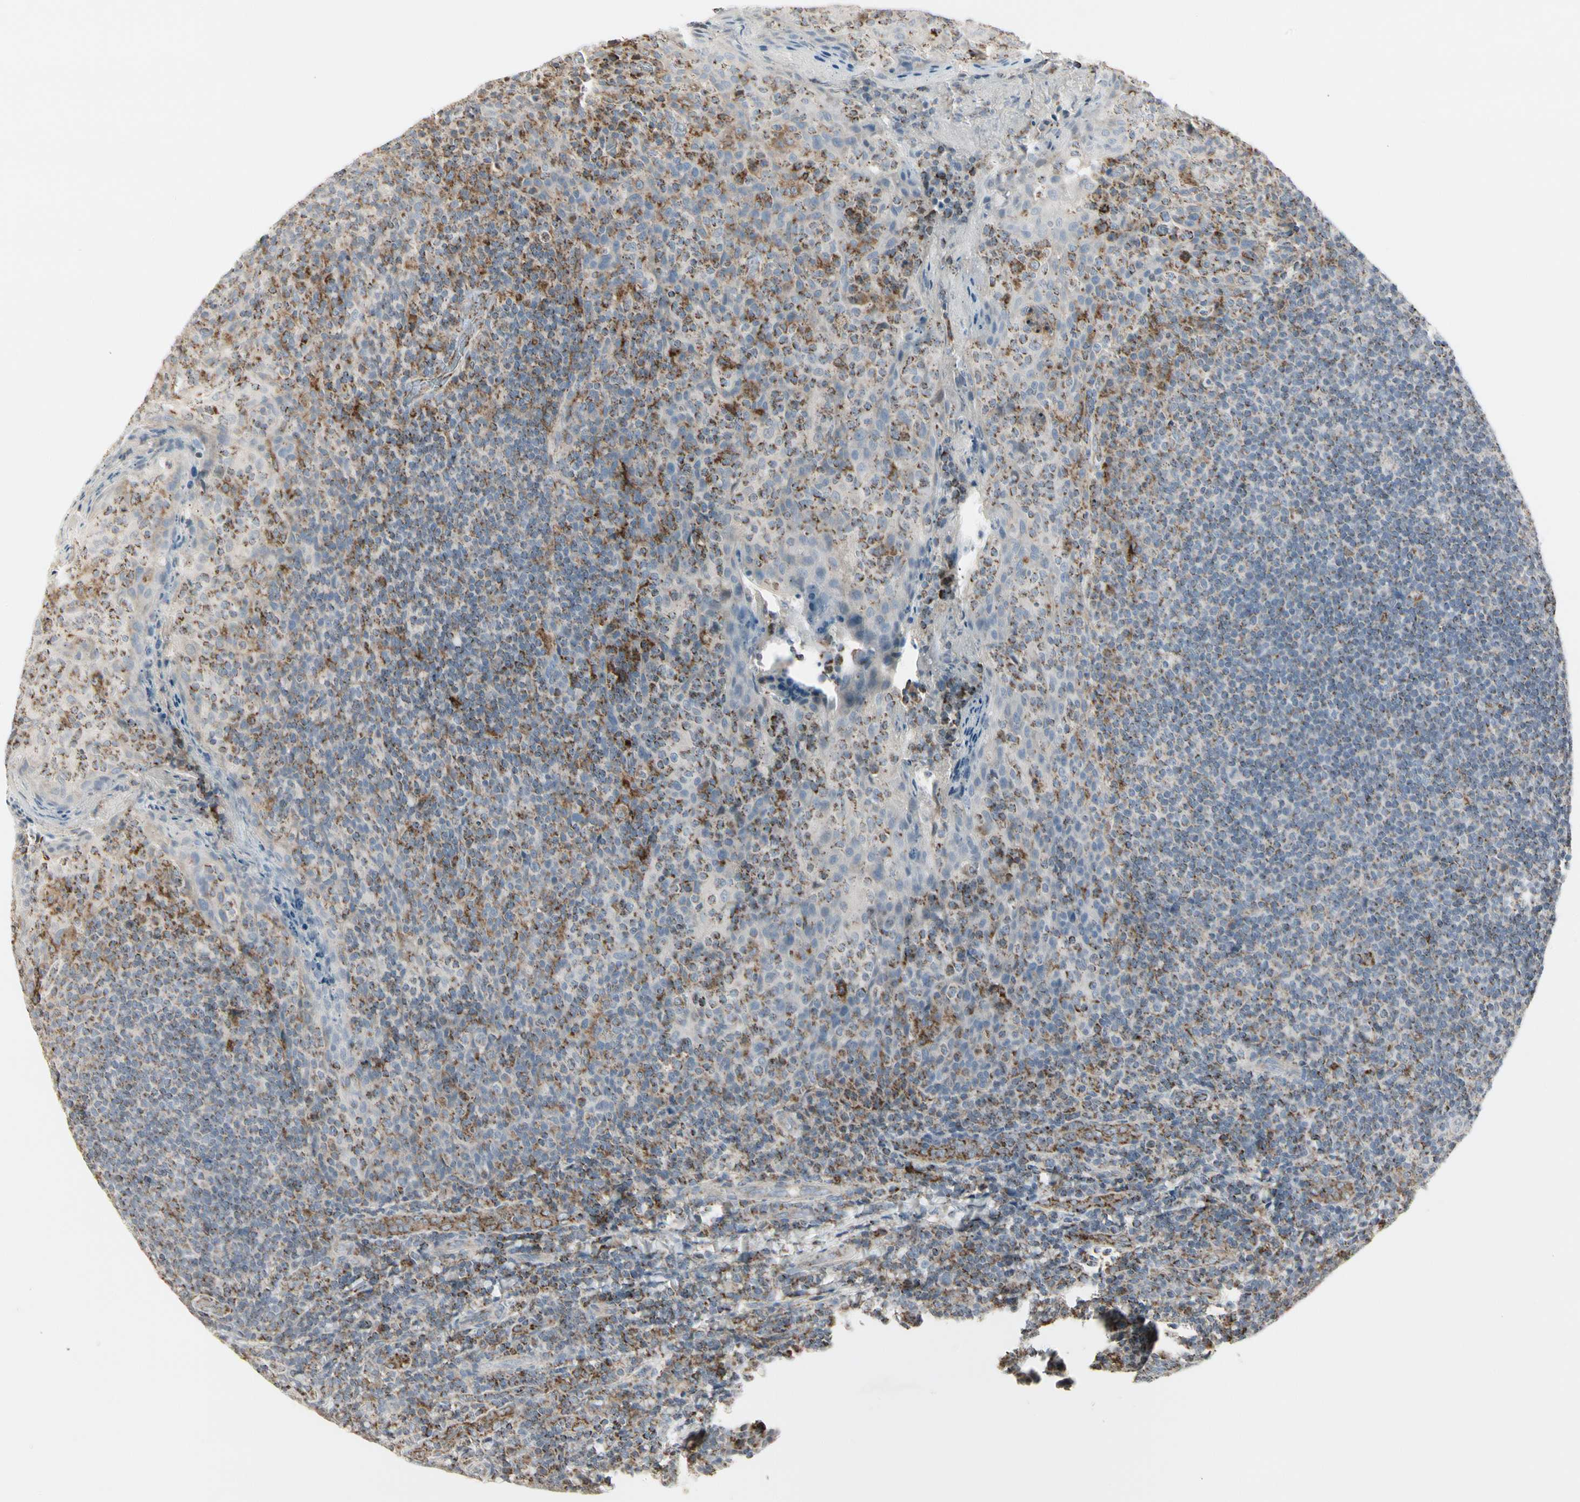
{"staining": {"intensity": "moderate", "quantity": "25%-75%", "location": "cytoplasmic/membranous"}, "tissue": "tonsil", "cell_type": "Germinal center cells", "image_type": "normal", "snomed": [{"axis": "morphology", "description": "Normal tissue, NOS"}, {"axis": "topography", "description": "Tonsil"}], "caption": "A micrograph showing moderate cytoplasmic/membranous staining in approximately 25%-75% of germinal center cells in benign tonsil, as visualized by brown immunohistochemical staining.", "gene": "TMEM176A", "patient": {"sex": "male", "age": 17}}